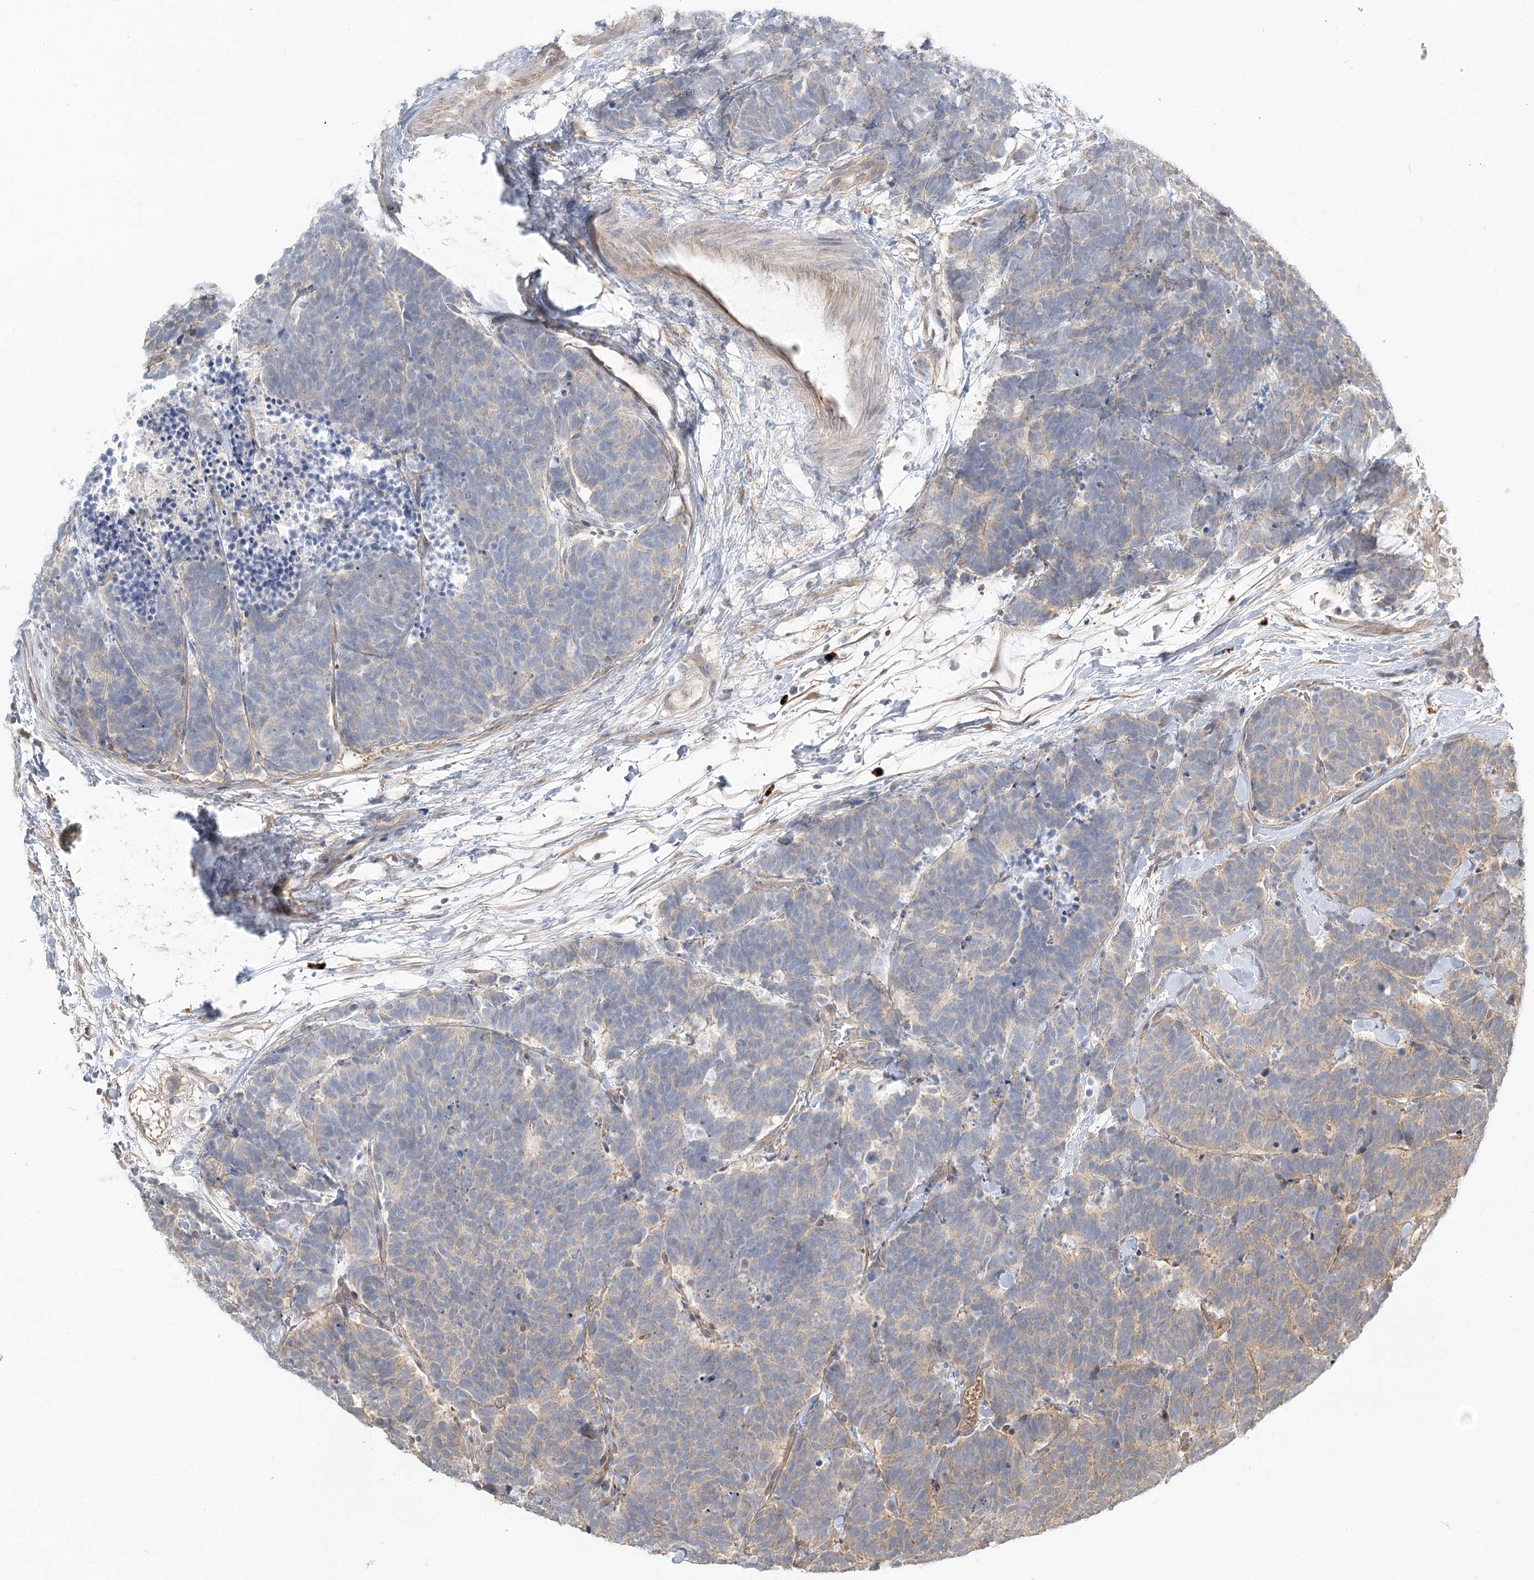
{"staining": {"intensity": "weak", "quantity": "25%-75%", "location": "cytoplasmic/membranous"}, "tissue": "carcinoid", "cell_type": "Tumor cells", "image_type": "cancer", "snomed": [{"axis": "morphology", "description": "Carcinoma, NOS"}, {"axis": "morphology", "description": "Carcinoid, malignant, NOS"}, {"axis": "topography", "description": "Urinary bladder"}], "caption": "The photomicrograph displays immunohistochemical staining of carcinoid. There is weak cytoplasmic/membranous staining is appreciated in approximately 25%-75% of tumor cells. Using DAB (3,3'-diaminobenzidine) (brown) and hematoxylin (blue) stains, captured at high magnification using brightfield microscopy.", "gene": "GUCY2C", "patient": {"sex": "male", "age": 57}}